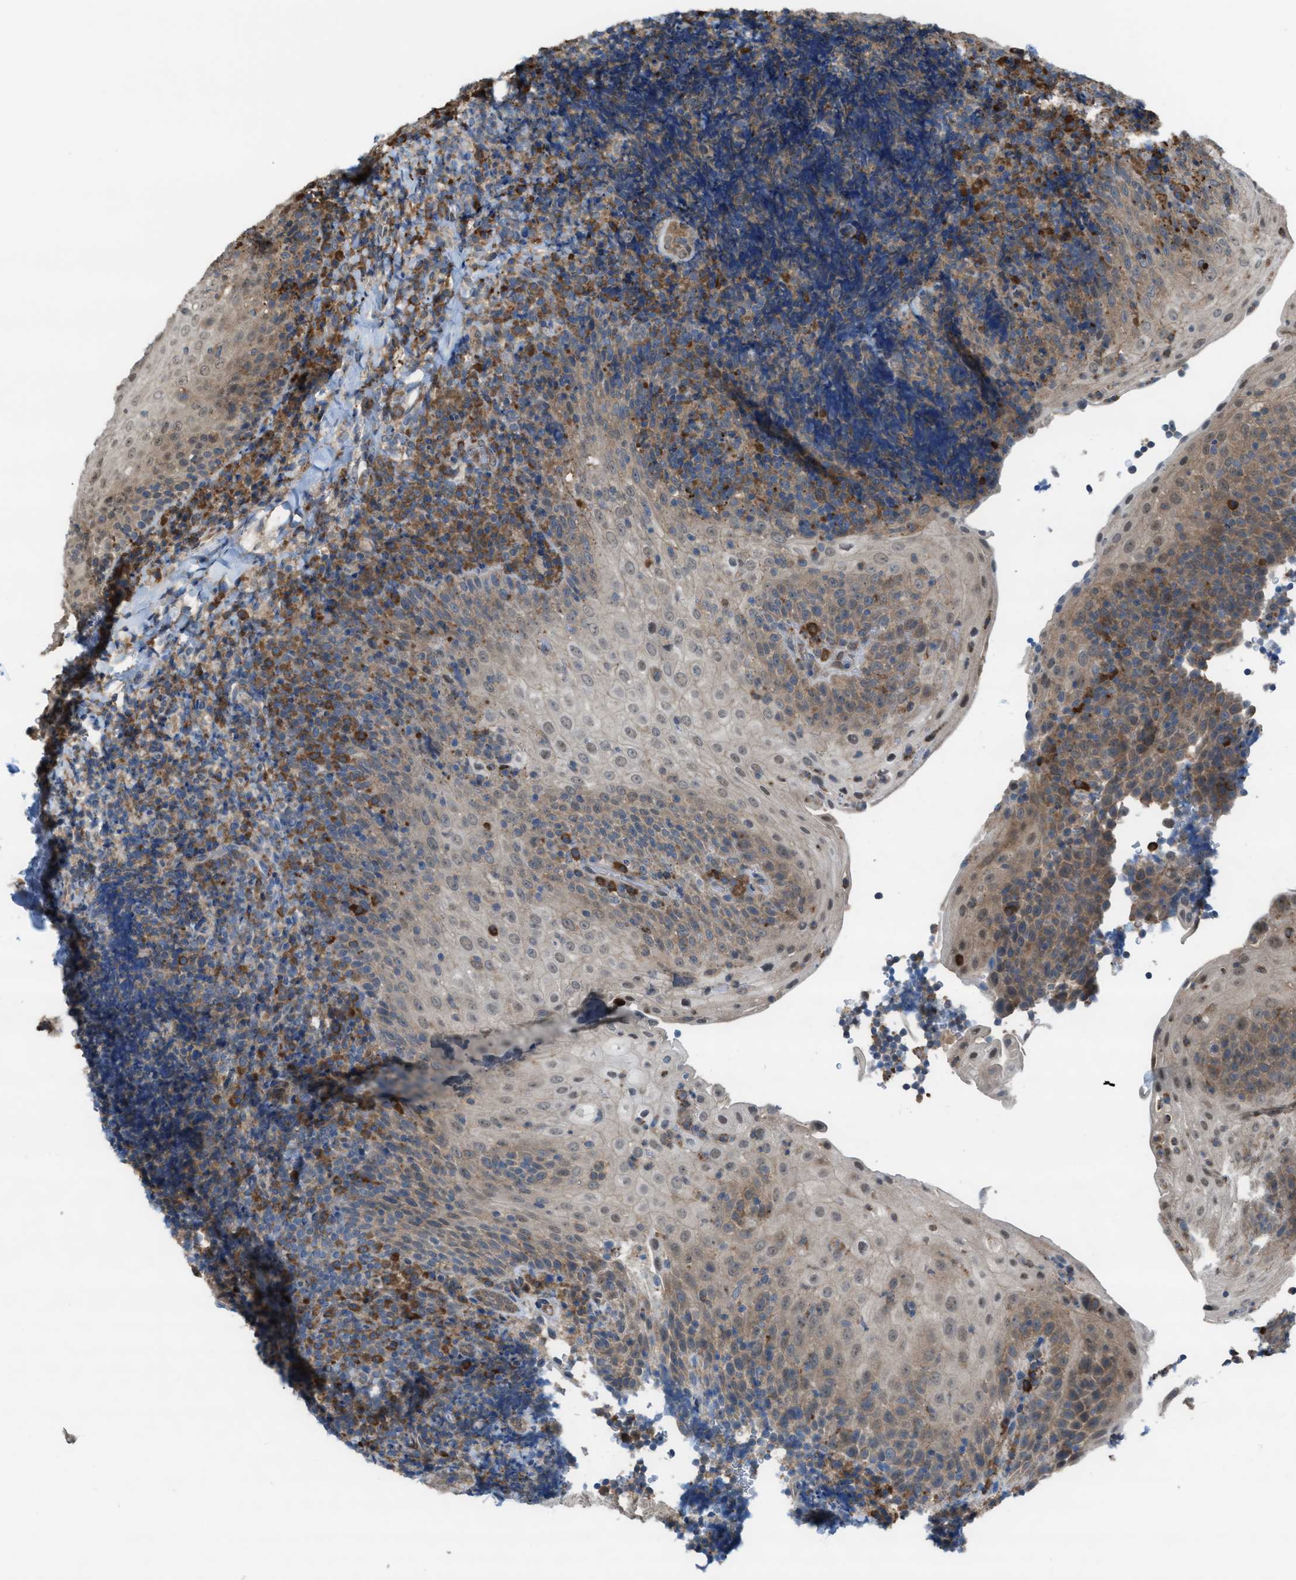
{"staining": {"intensity": "strong", "quantity": "<25%", "location": "cytoplasmic/membranous"}, "tissue": "tonsil", "cell_type": "Germinal center cells", "image_type": "normal", "snomed": [{"axis": "morphology", "description": "Normal tissue, NOS"}, {"axis": "topography", "description": "Tonsil"}], "caption": "The immunohistochemical stain shows strong cytoplasmic/membranous staining in germinal center cells of benign tonsil.", "gene": "PLAA", "patient": {"sex": "male", "age": 37}}